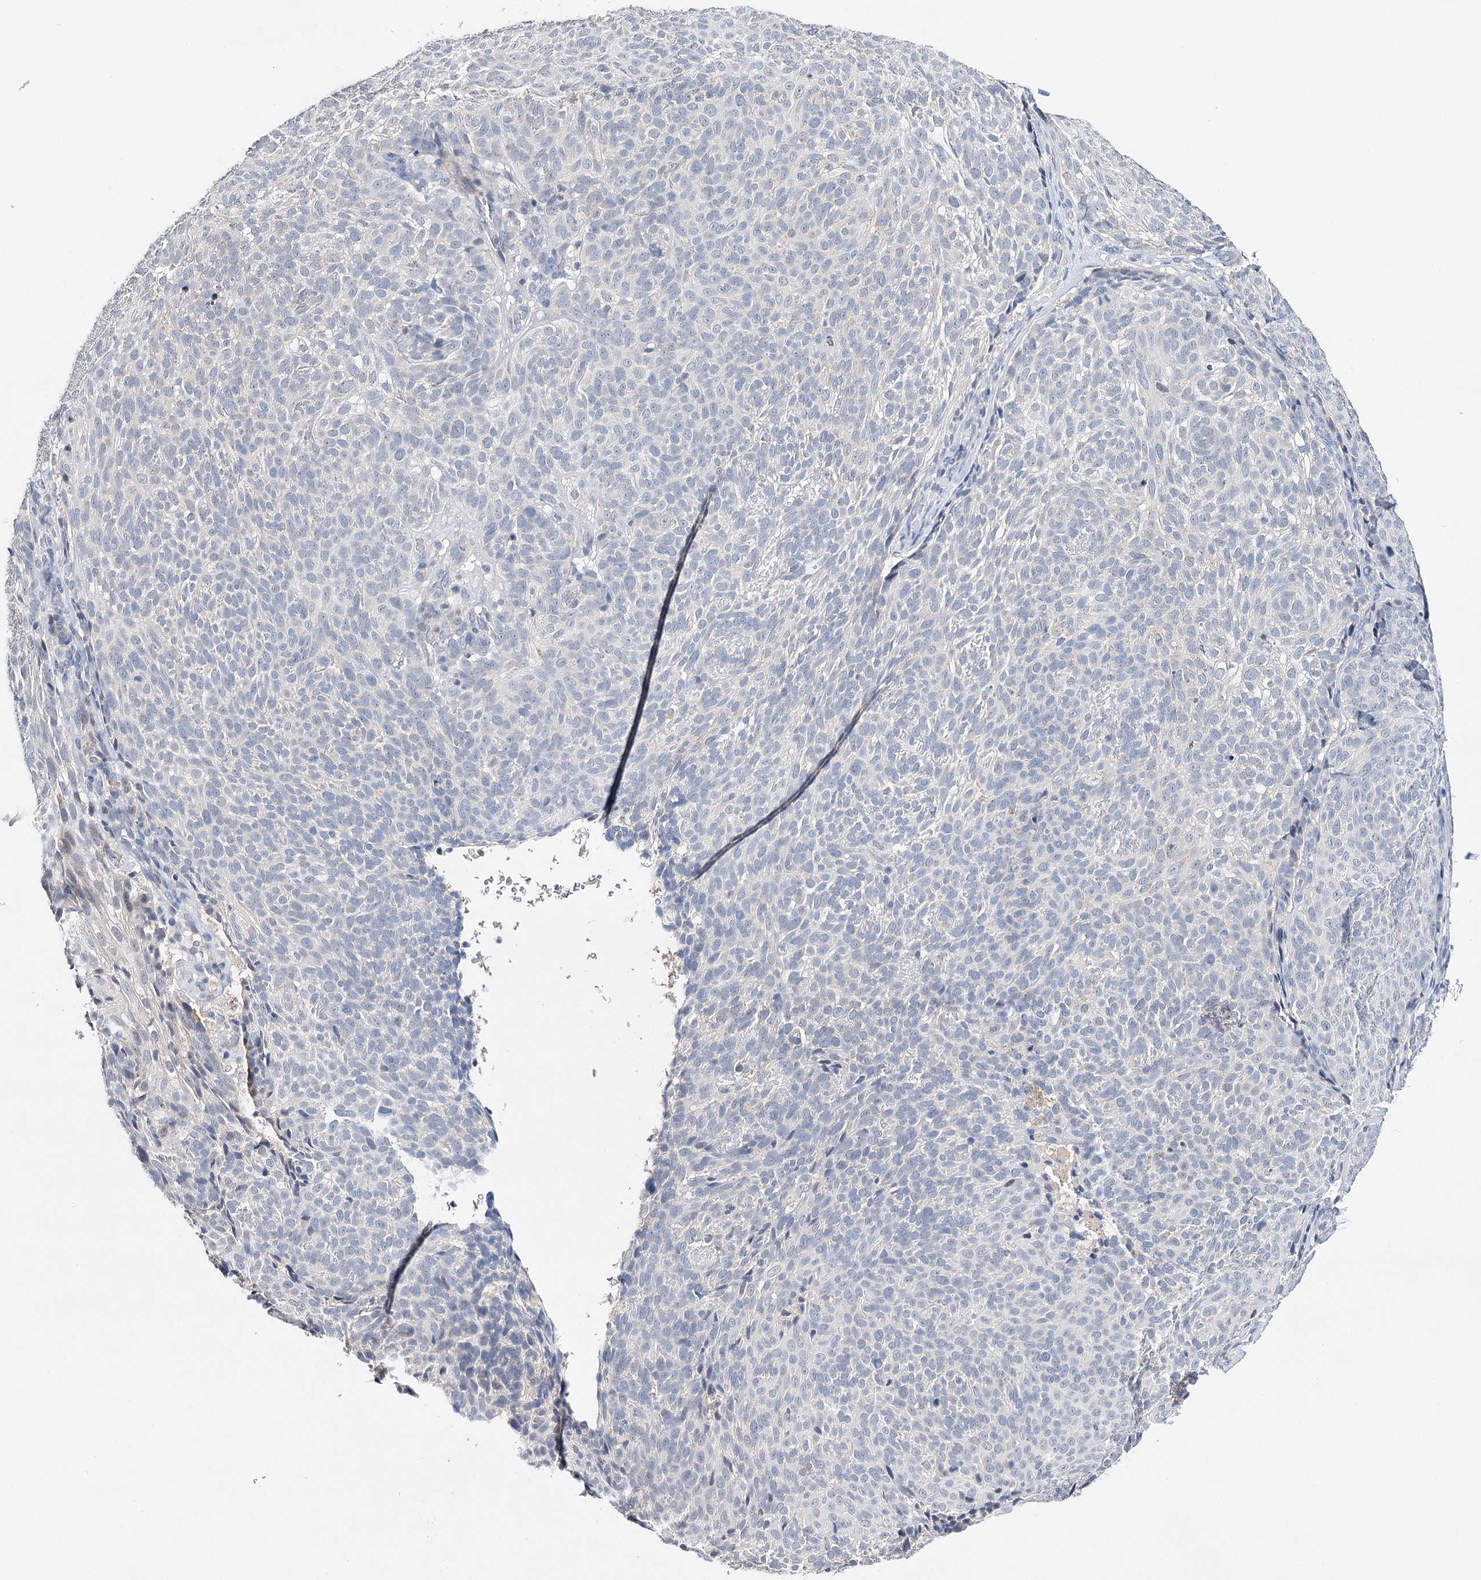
{"staining": {"intensity": "negative", "quantity": "none", "location": "none"}, "tissue": "skin cancer", "cell_type": "Tumor cells", "image_type": "cancer", "snomed": [{"axis": "morphology", "description": "Basal cell carcinoma"}, {"axis": "topography", "description": "Skin"}], "caption": "This is a micrograph of immunohistochemistry staining of skin cancer (basal cell carcinoma), which shows no staining in tumor cells.", "gene": "CFAP46", "patient": {"sex": "male", "age": 85}}